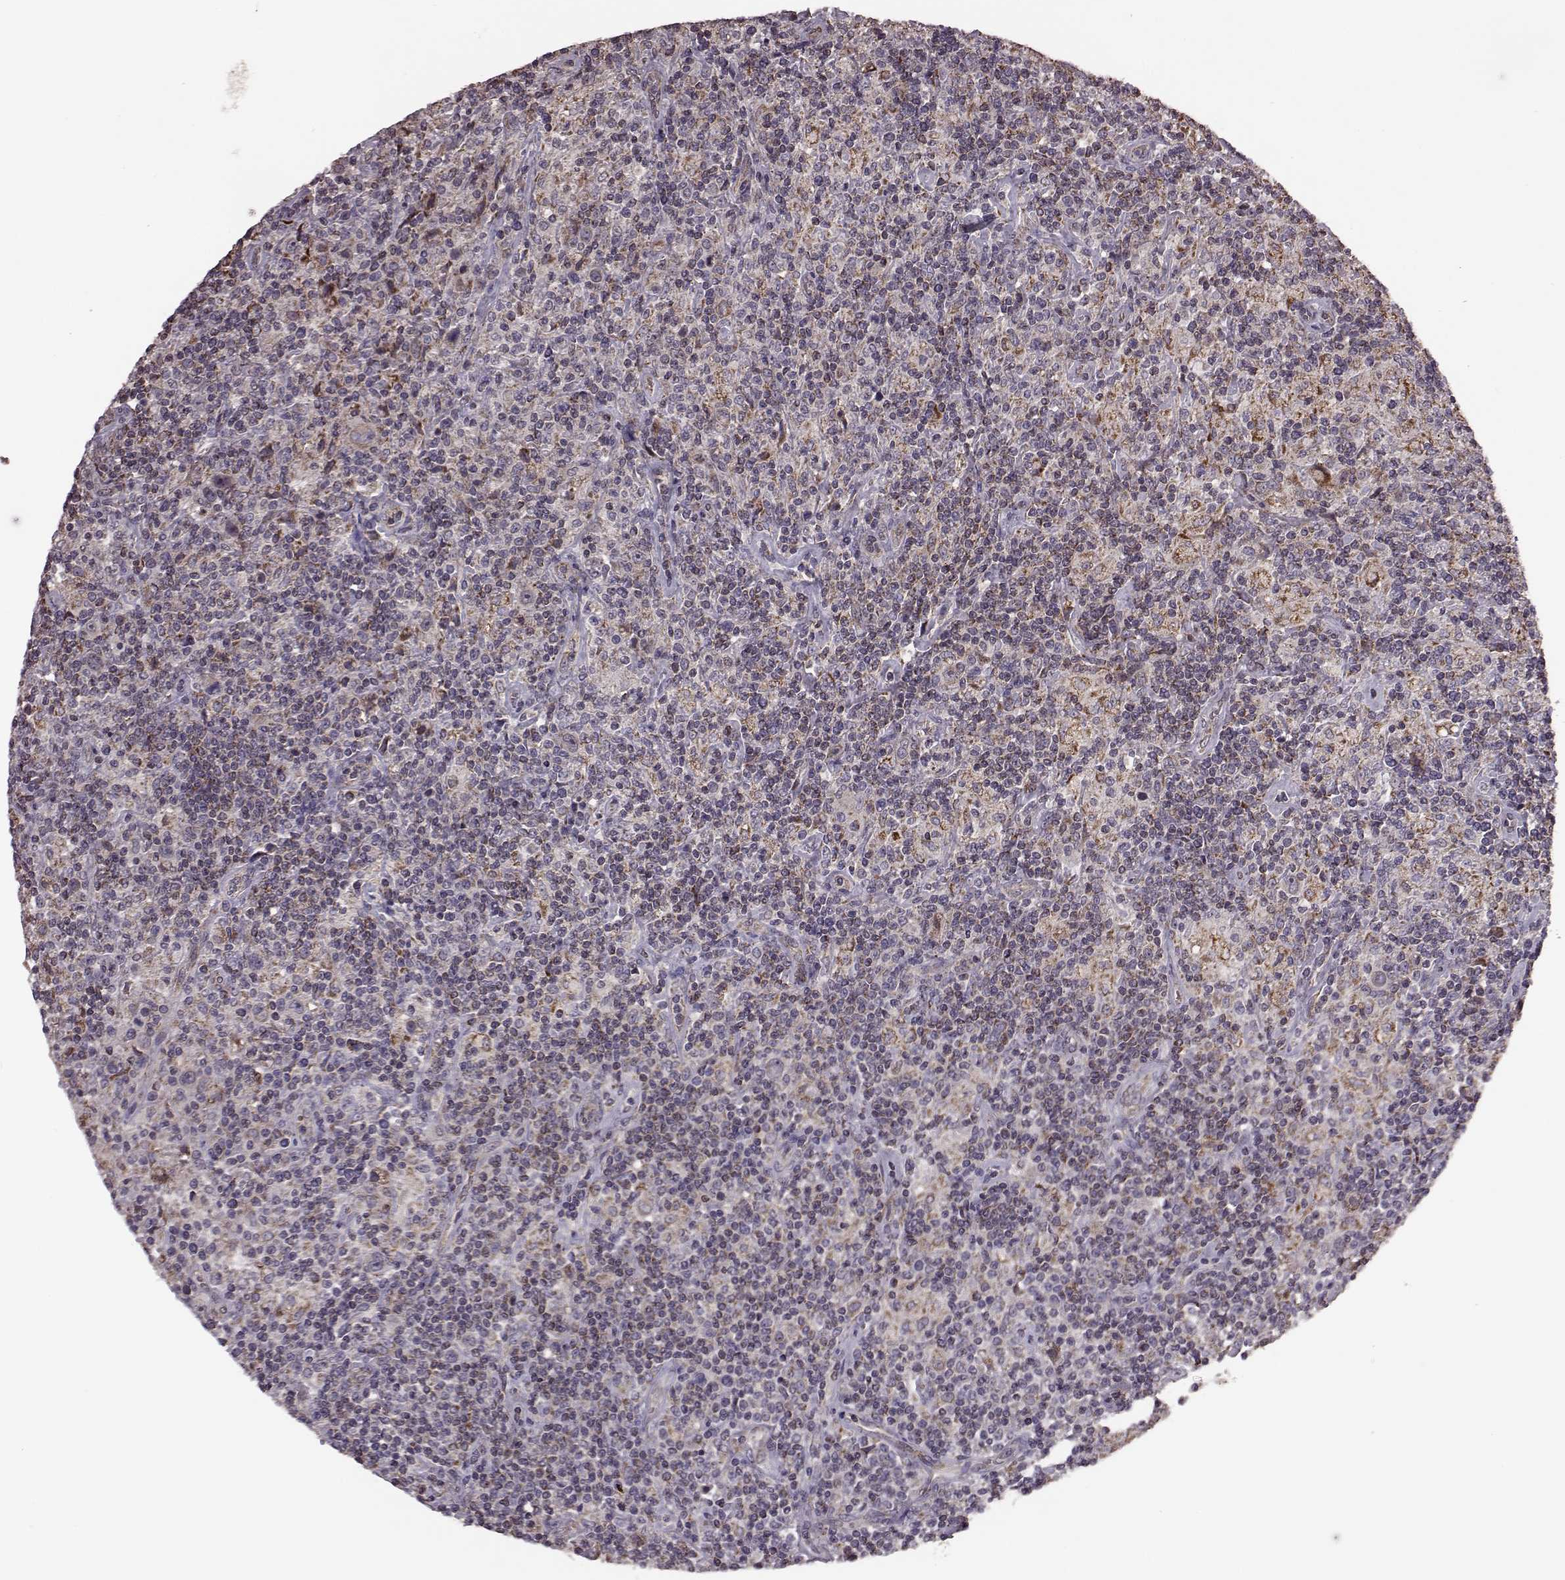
{"staining": {"intensity": "moderate", "quantity": ">75%", "location": "cytoplasmic/membranous"}, "tissue": "lymphoma", "cell_type": "Tumor cells", "image_type": "cancer", "snomed": [{"axis": "morphology", "description": "Hodgkin's disease, NOS"}, {"axis": "topography", "description": "Lymph node"}], "caption": "A micrograph of human Hodgkin's disease stained for a protein shows moderate cytoplasmic/membranous brown staining in tumor cells.", "gene": "PUDP", "patient": {"sex": "male", "age": 70}}